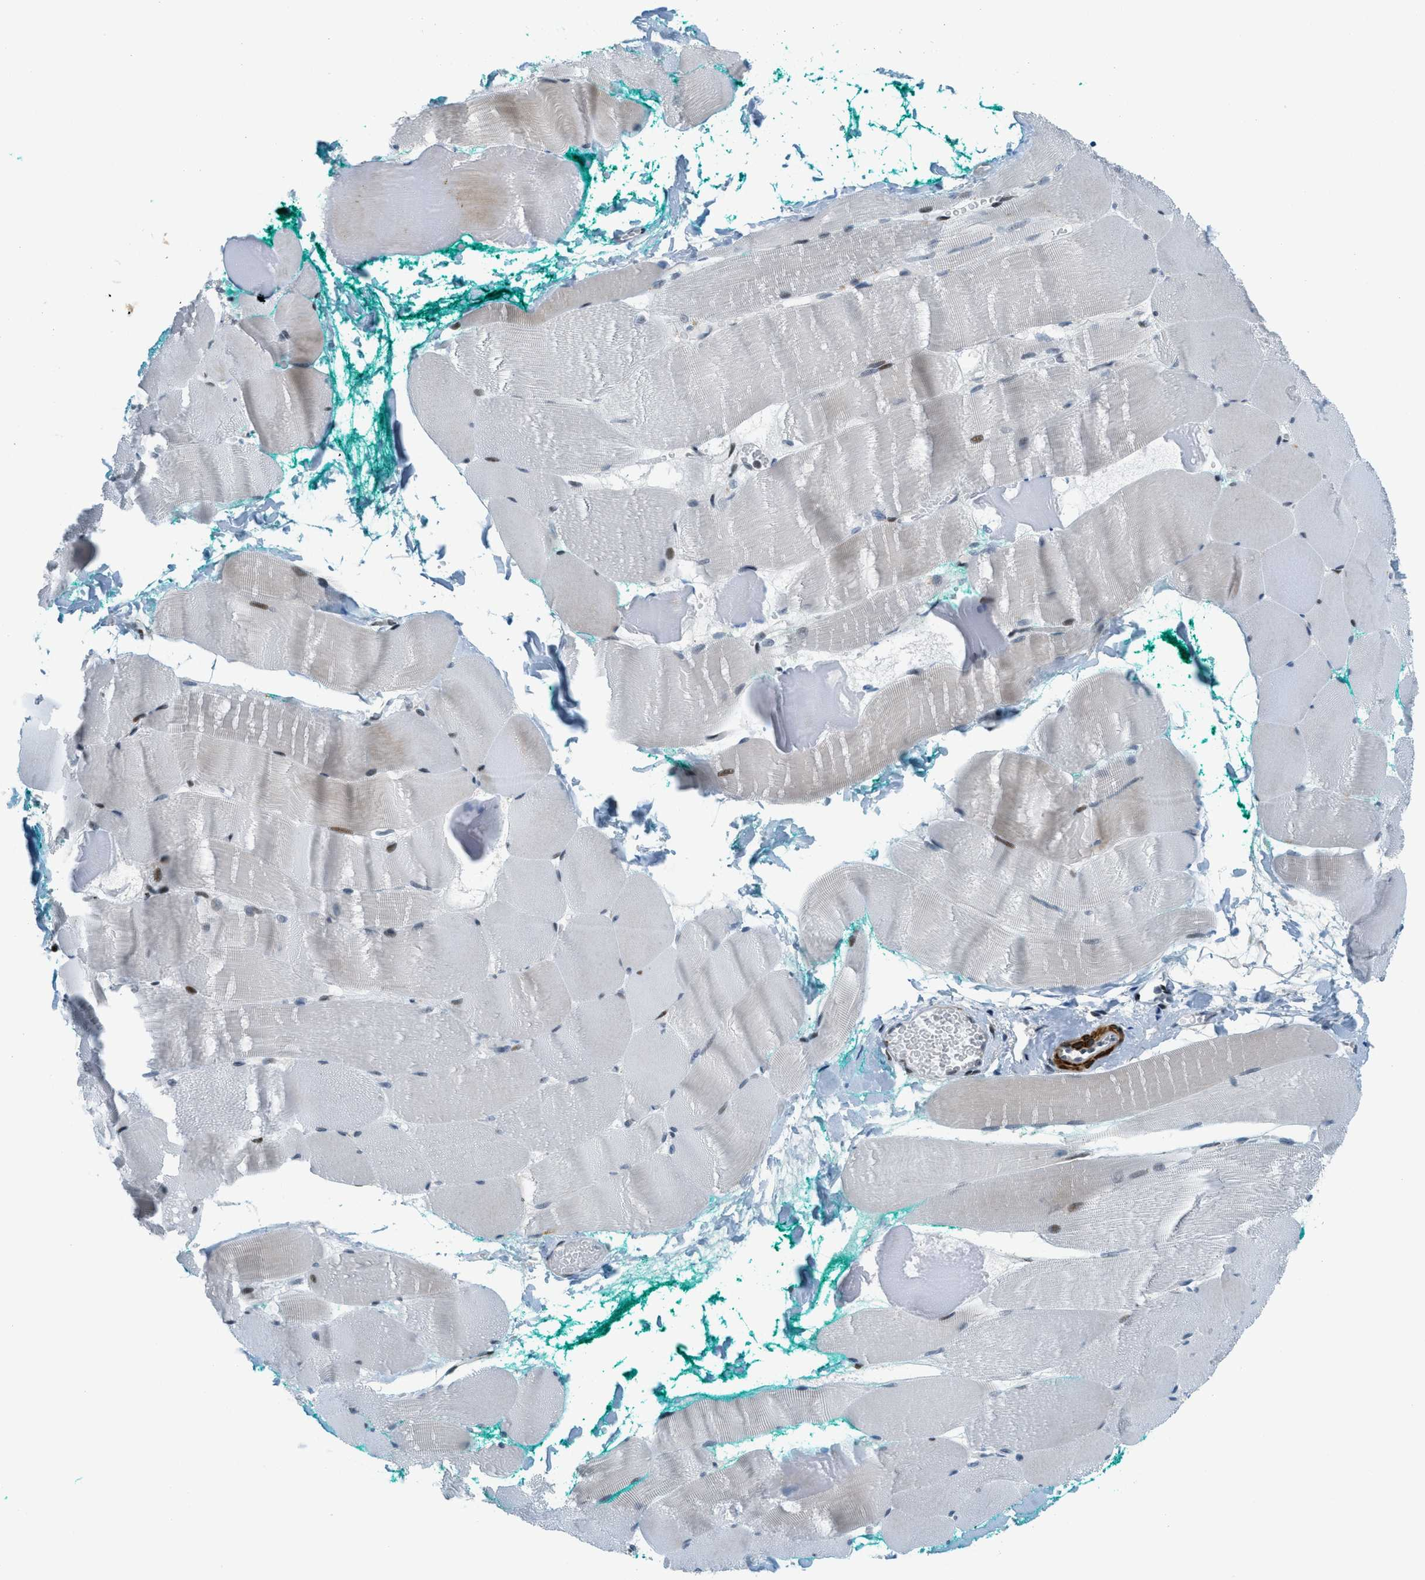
{"staining": {"intensity": "moderate", "quantity": "25%-75%", "location": "nuclear"}, "tissue": "skeletal muscle", "cell_type": "Myocytes", "image_type": "normal", "snomed": [{"axis": "morphology", "description": "Normal tissue, NOS"}, {"axis": "morphology", "description": "Squamous cell carcinoma, NOS"}, {"axis": "topography", "description": "Skeletal muscle"}], "caption": "Protein staining of normal skeletal muscle shows moderate nuclear positivity in approximately 25%-75% of myocytes.", "gene": "ZDHHC23", "patient": {"sex": "male", "age": 51}}